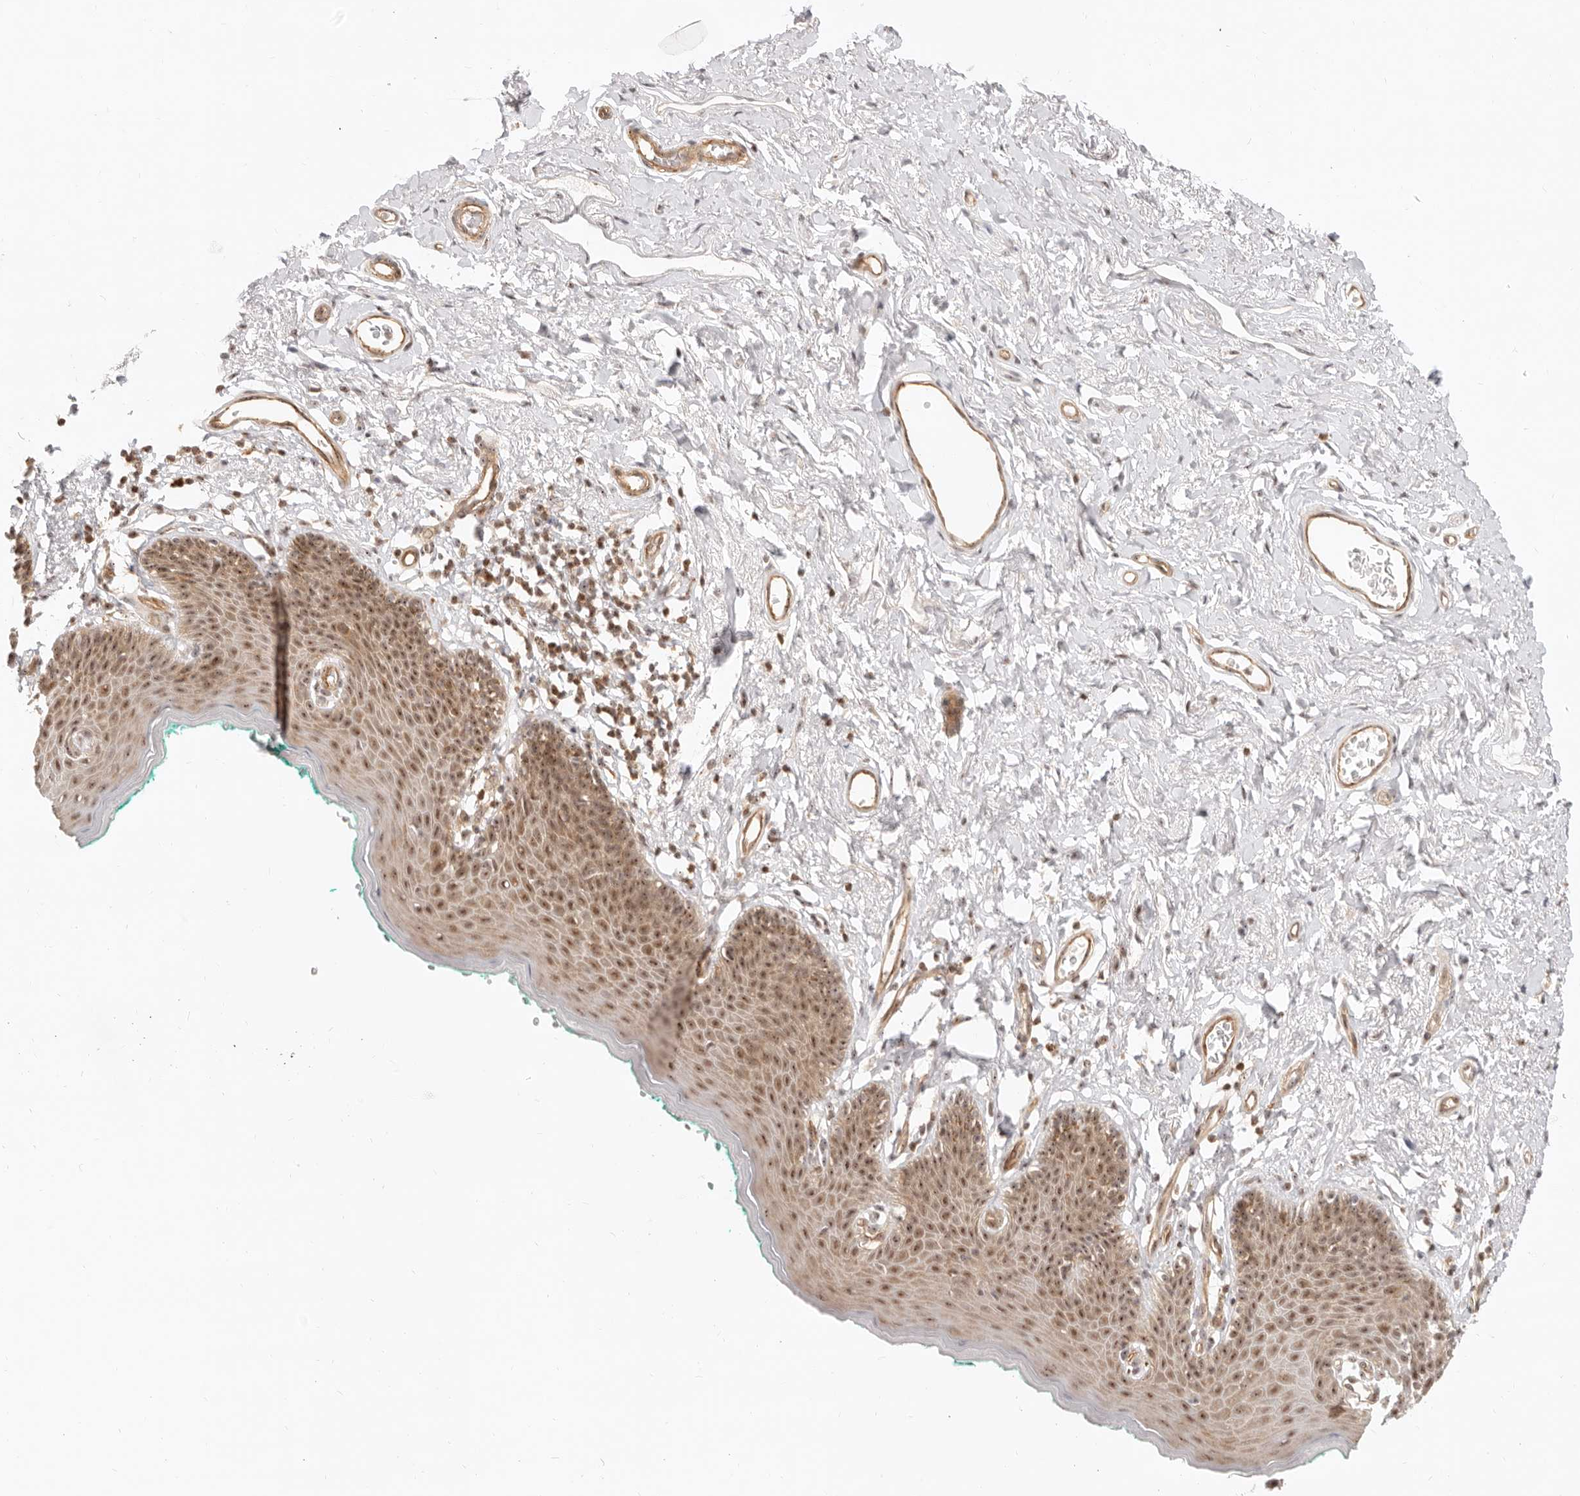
{"staining": {"intensity": "moderate", "quantity": ">75%", "location": "cytoplasmic/membranous,nuclear"}, "tissue": "skin", "cell_type": "Epidermal cells", "image_type": "normal", "snomed": [{"axis": "morphology", "description": "Normal tissue, NOS"}, {"axis": "topography", "description": "Vulva"}], "caption": "Immunohistochemical staining of benign human skin demonstrates medium levels of moderate cytoplasmic/membranous,nuclear positivity in about >75% of epidermal cells. Immunohistochemistry (ihc) stains the protein in brown and the nuclei are stained blue.", "gene": "BAP1", "patient": {"sex": "female", "age": 66}}